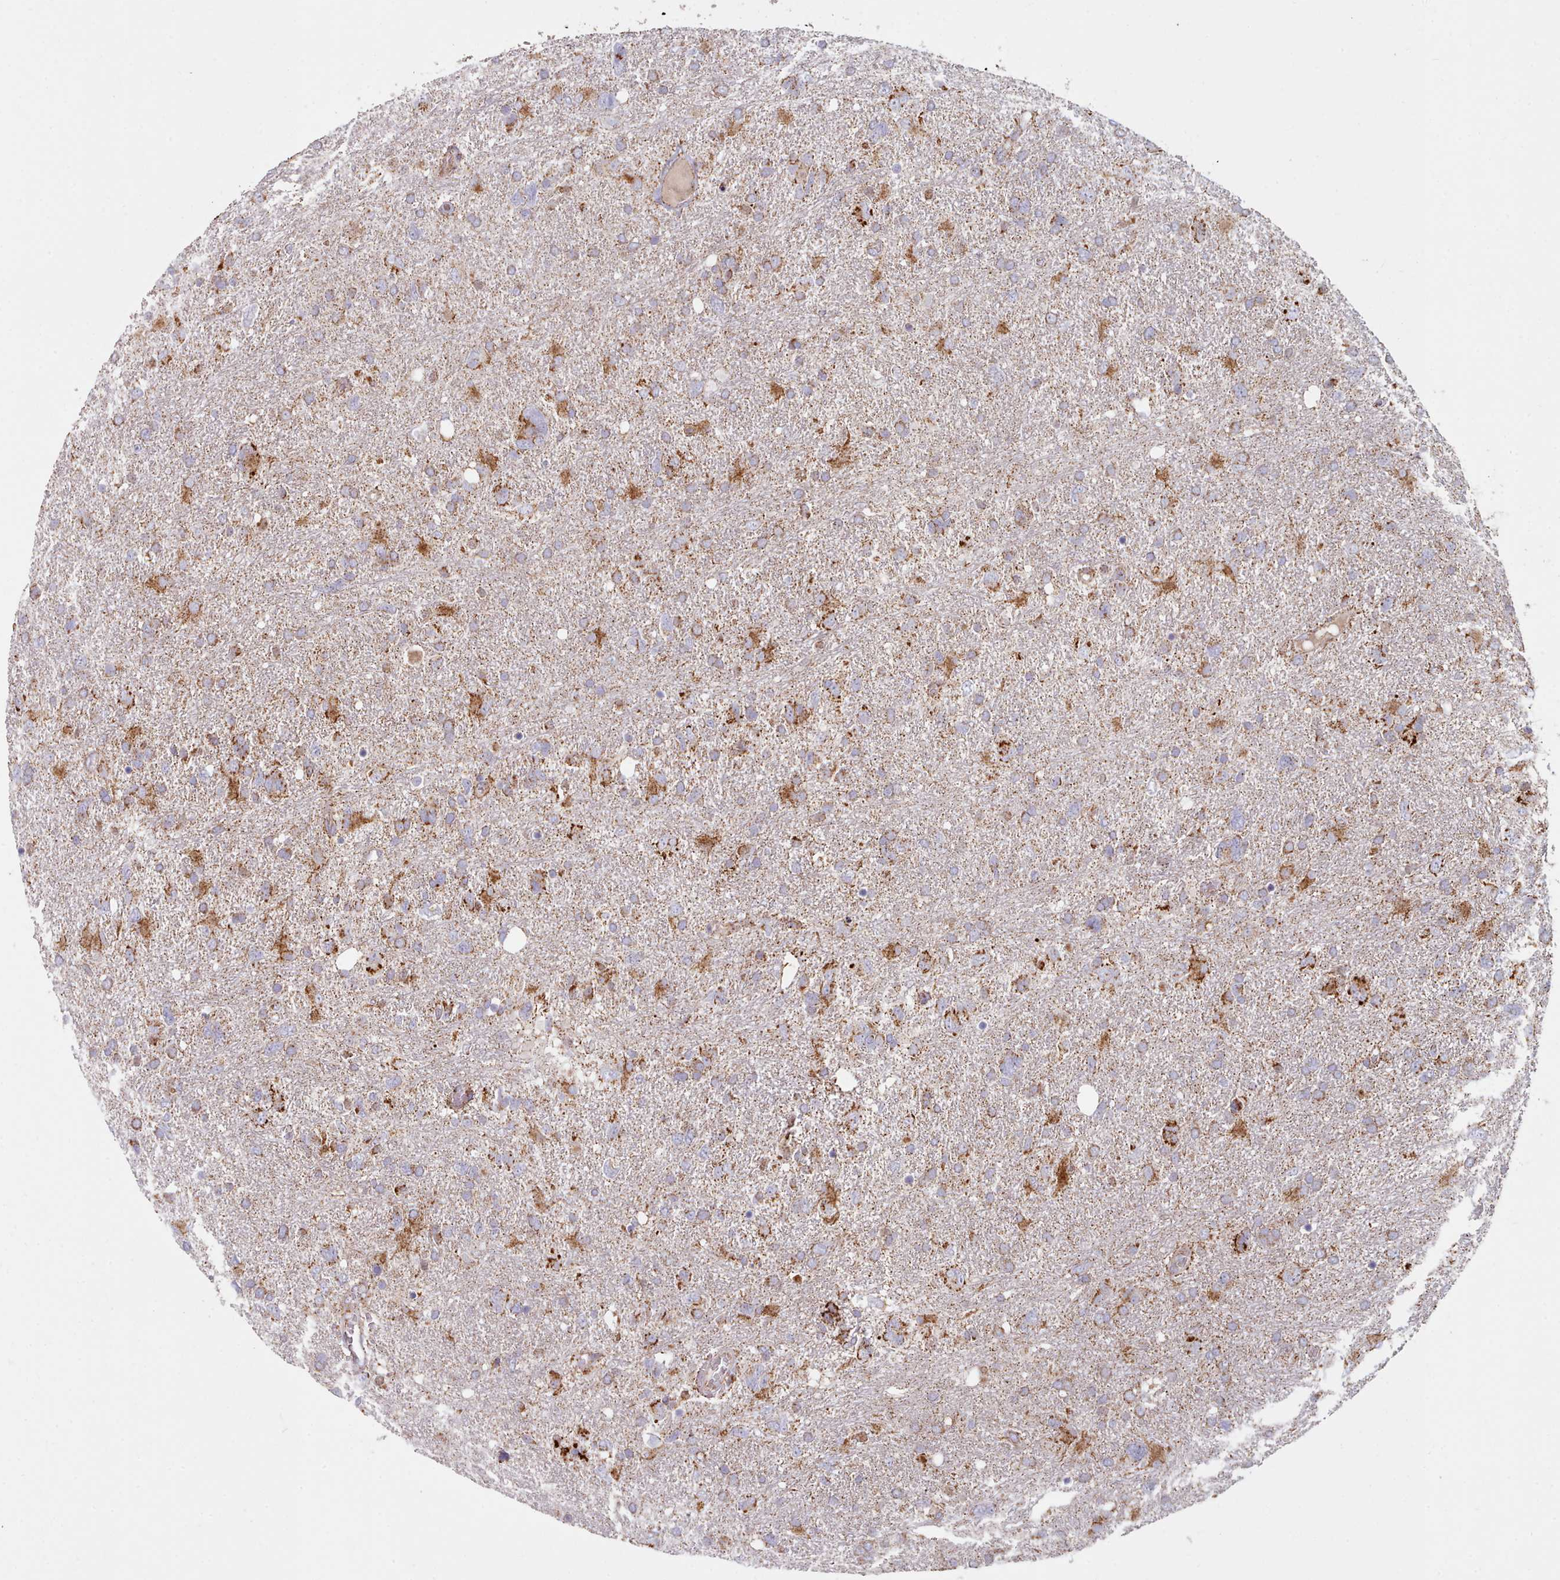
{"staining": {"intensity": "moderate", "quantity": ">75%", "location": "cytoplasmic/membranous"}, "tissue": "glioma", "cell_type": "Tumor cells", "image_type": "cancer", "snomed": [{"axis": "morphology", "description": "Glioma, malignant, High grade"}, {"axis": "topography", "description": "Brain"}], "caption": "Protein staining displays moderate cytoplasmic/membranous positivity in about >75% of tumor cells in glioma.", "gene": "HSDL2", "patient": {"sex": "male", "age": 61}}